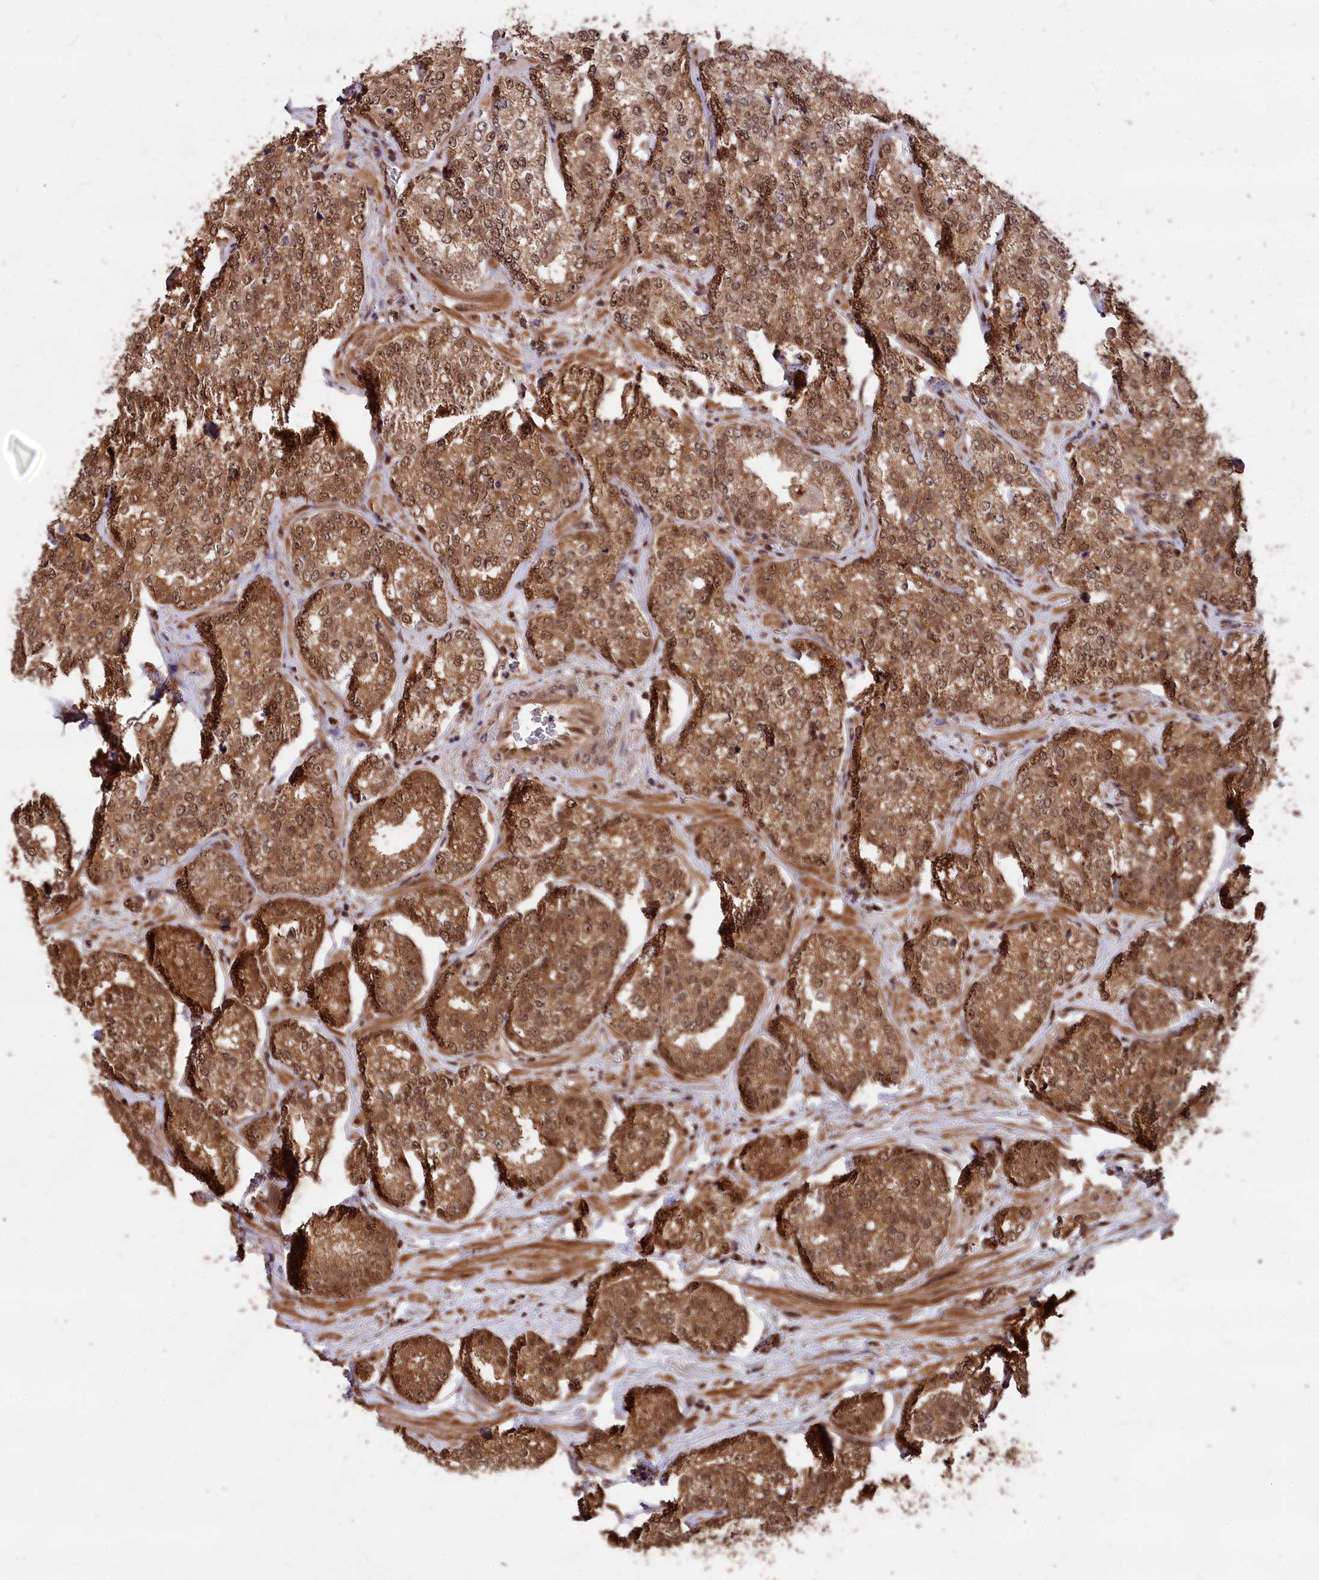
{"staining": {"intensity": "moderate", "quantity": ">75%", "location": "cytoplasmic/membranous,nuclear"}, "tissue": "prostate cancer", "cell_type": "Tumor cells", "image_type": "cancer", "snomed": [{"axis": "morphology", "description": "Normal tissue, NOS"}, {"axis": "morphology", "description": "Adenocarcinoma, High grade"}, {"axis": "topography", "description": "Prostate"}], "caption": "Protein expression analysis of prostate cancer displays moderate cytoplasmic/membranous and nuclear staining in about >75% of tumor cells.", "gene": "ADRM1", "patient": {"sex": "male", "age": 83}}